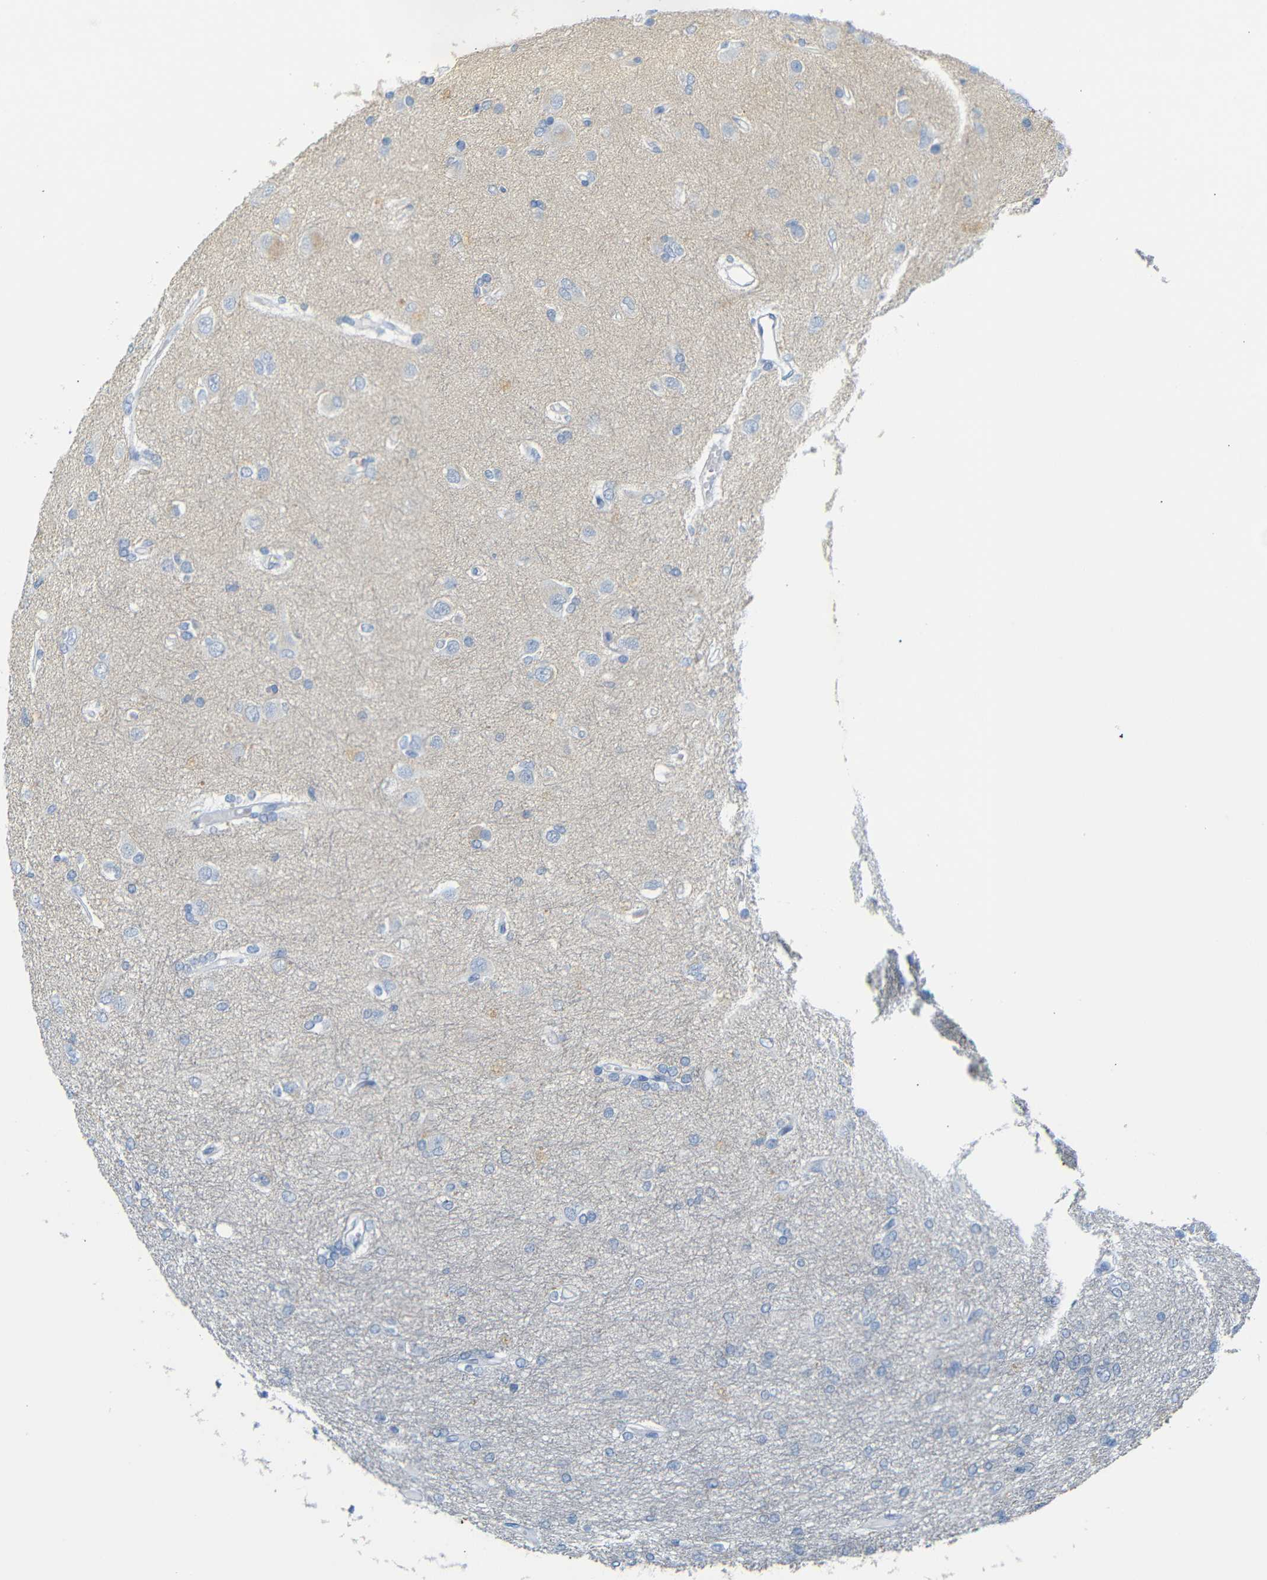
{"staining": {"intensity": "negative", "quantity": "none", "location": "none"}, "tissue": "glioma", "cell_type": "Tumor cells", "image_type": "cancer", "snomed": [{"axis": "morphology", "description": "Glioma, malignant, High grade"}, {"axis": "topography", "description": "Brain"}], "caption": "High power microscopy image of an immunohistochemistry (IHC) image of glioma, revealing no significant expression in tumor cells.", "gene": "FCRL1", "patient": {"sex": "female", "age": 59}}